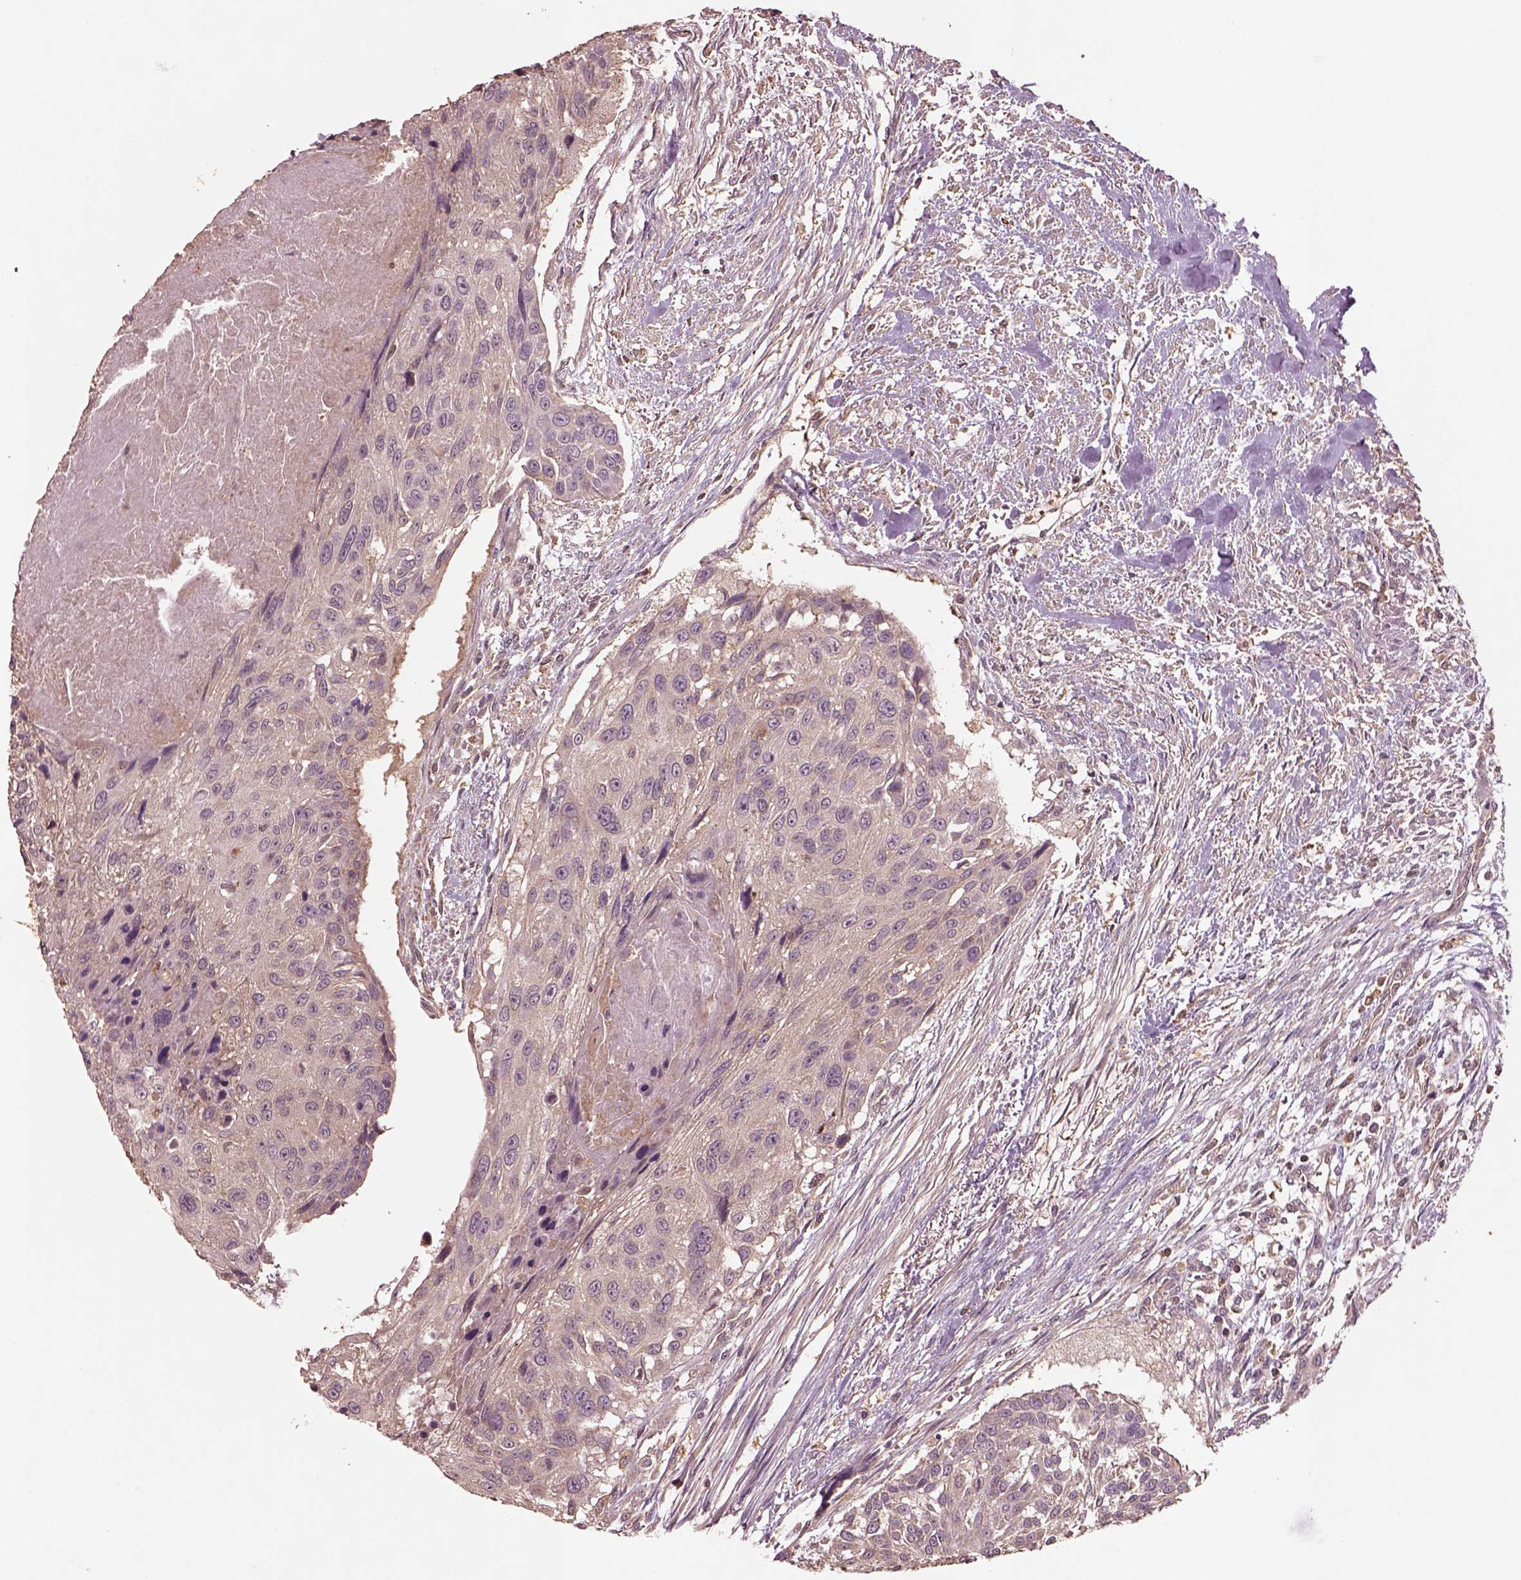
{"staining": {"intensity": "moderate", "quantity": "25%-75%", "location": "cytoplasmic/membranous"}, "tissue": "urothelial cancer", "cell_type": "Tumor cells", "image_type": "cancer", "snomed": [{"axis": "morphology", "description": "Urothelial carcinoma, NOS"}, {"axis": "topography", "description": "Urinary bladder"}], "caption": "Immunohistochemical staining of human transitional cell carcinoma shows moderate cytoplasmic/membranous protein positivity in approximately 25%-75% of tumor cells.", "gene": "TRADD", "patient": {"sex": "male", "age": 55}}